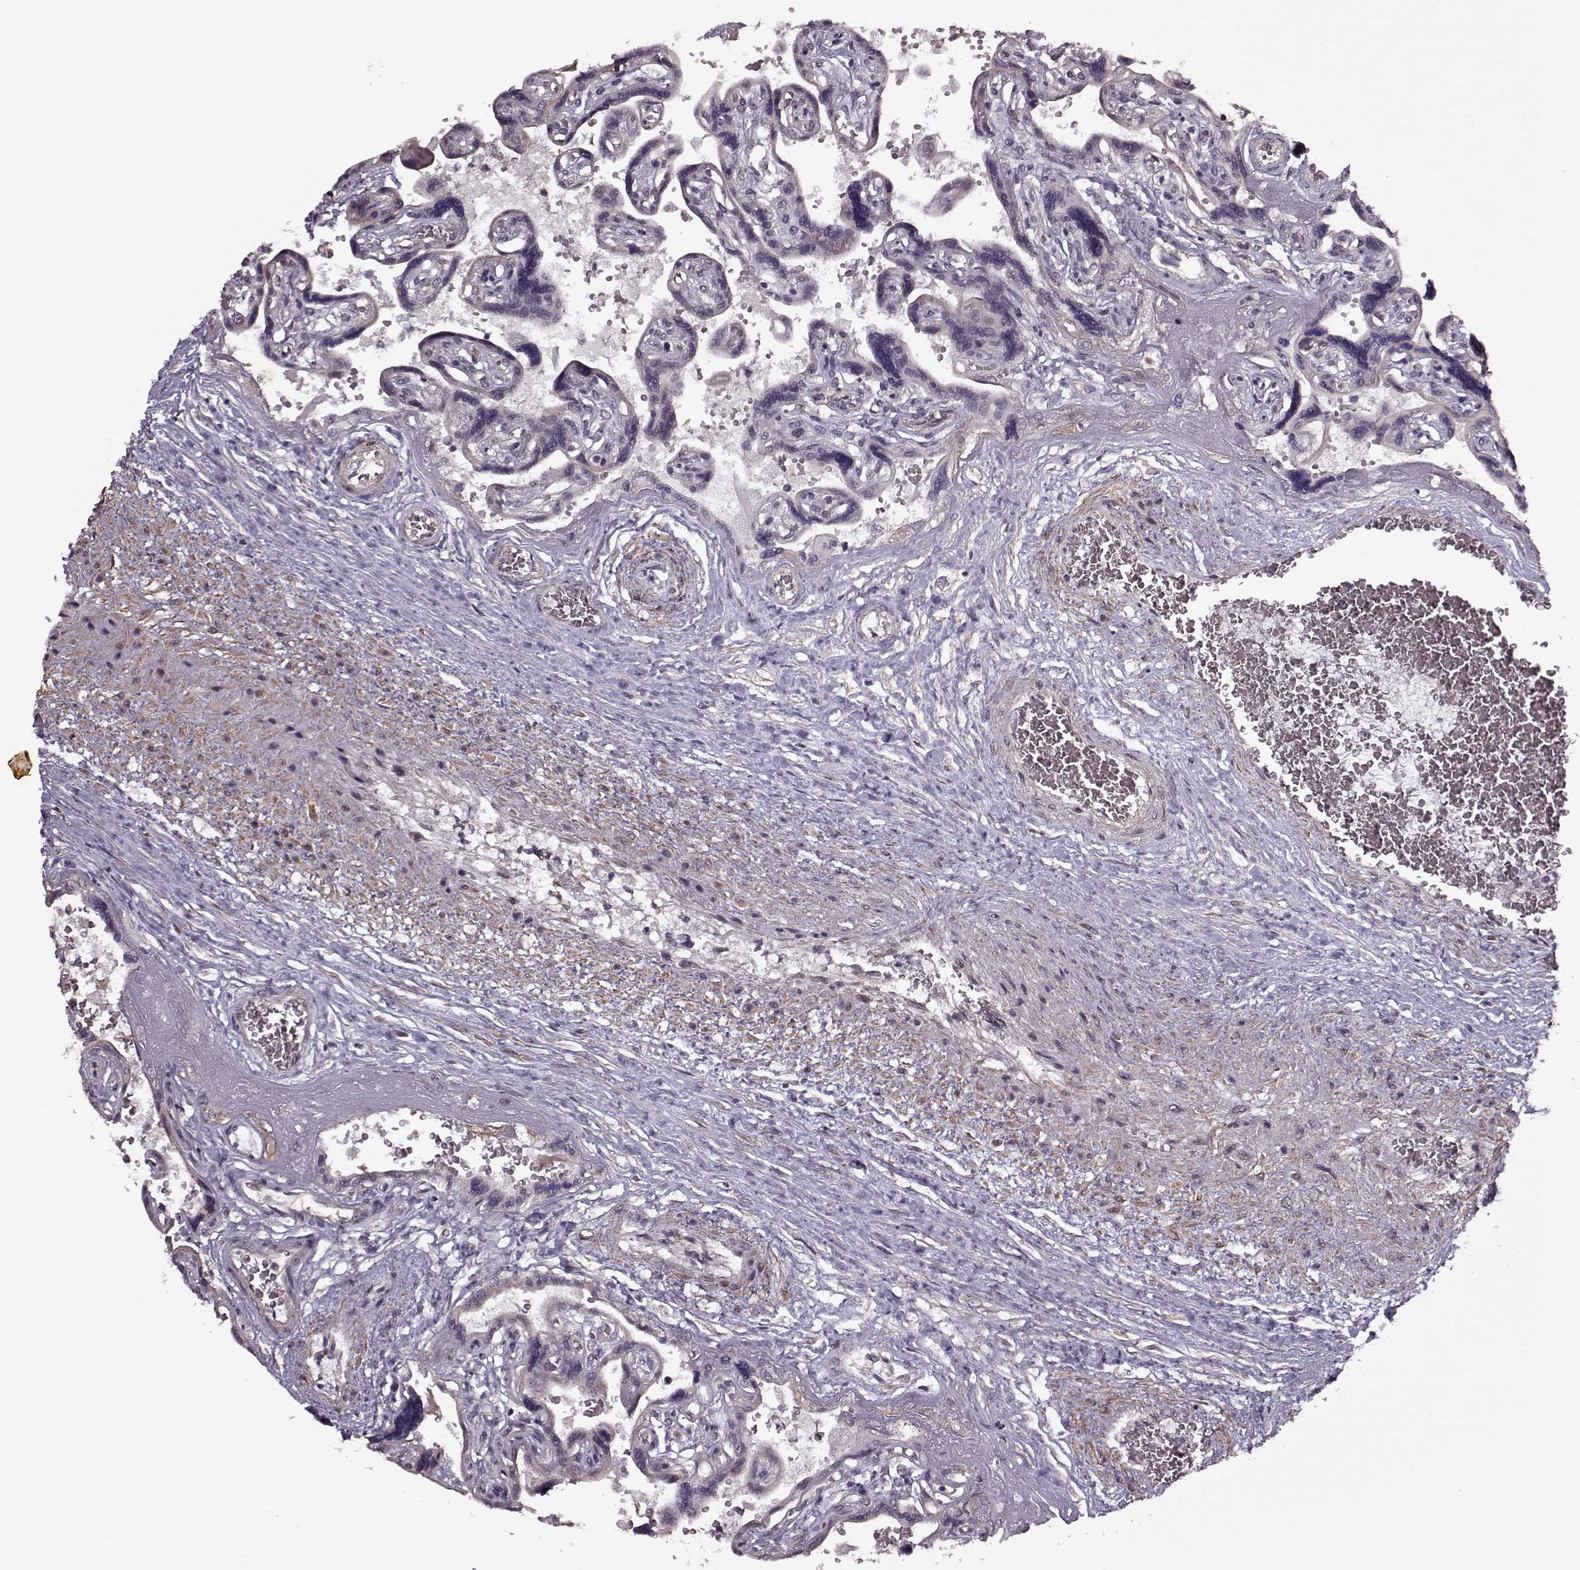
{"staining": {"intensity": "negative", "quantity": "none", "location": "none"}, "tissue": "placenta", "cell_type": "Decidual cells", "image_type": "normal", "snomed": [{"axis": "morphology", "description": "Normal tissue, NOS"}, {"axis": "topography", "description": "Placenta"}], "caption": "IHC photomicrograph of unremarkable placenta: human placenta stained with DAB reveals no significant protein positivity in decidual cells. Nuclei are stained in blue.", "gene": "KRT9", "patient": {"sex": "female", "age": 32}}